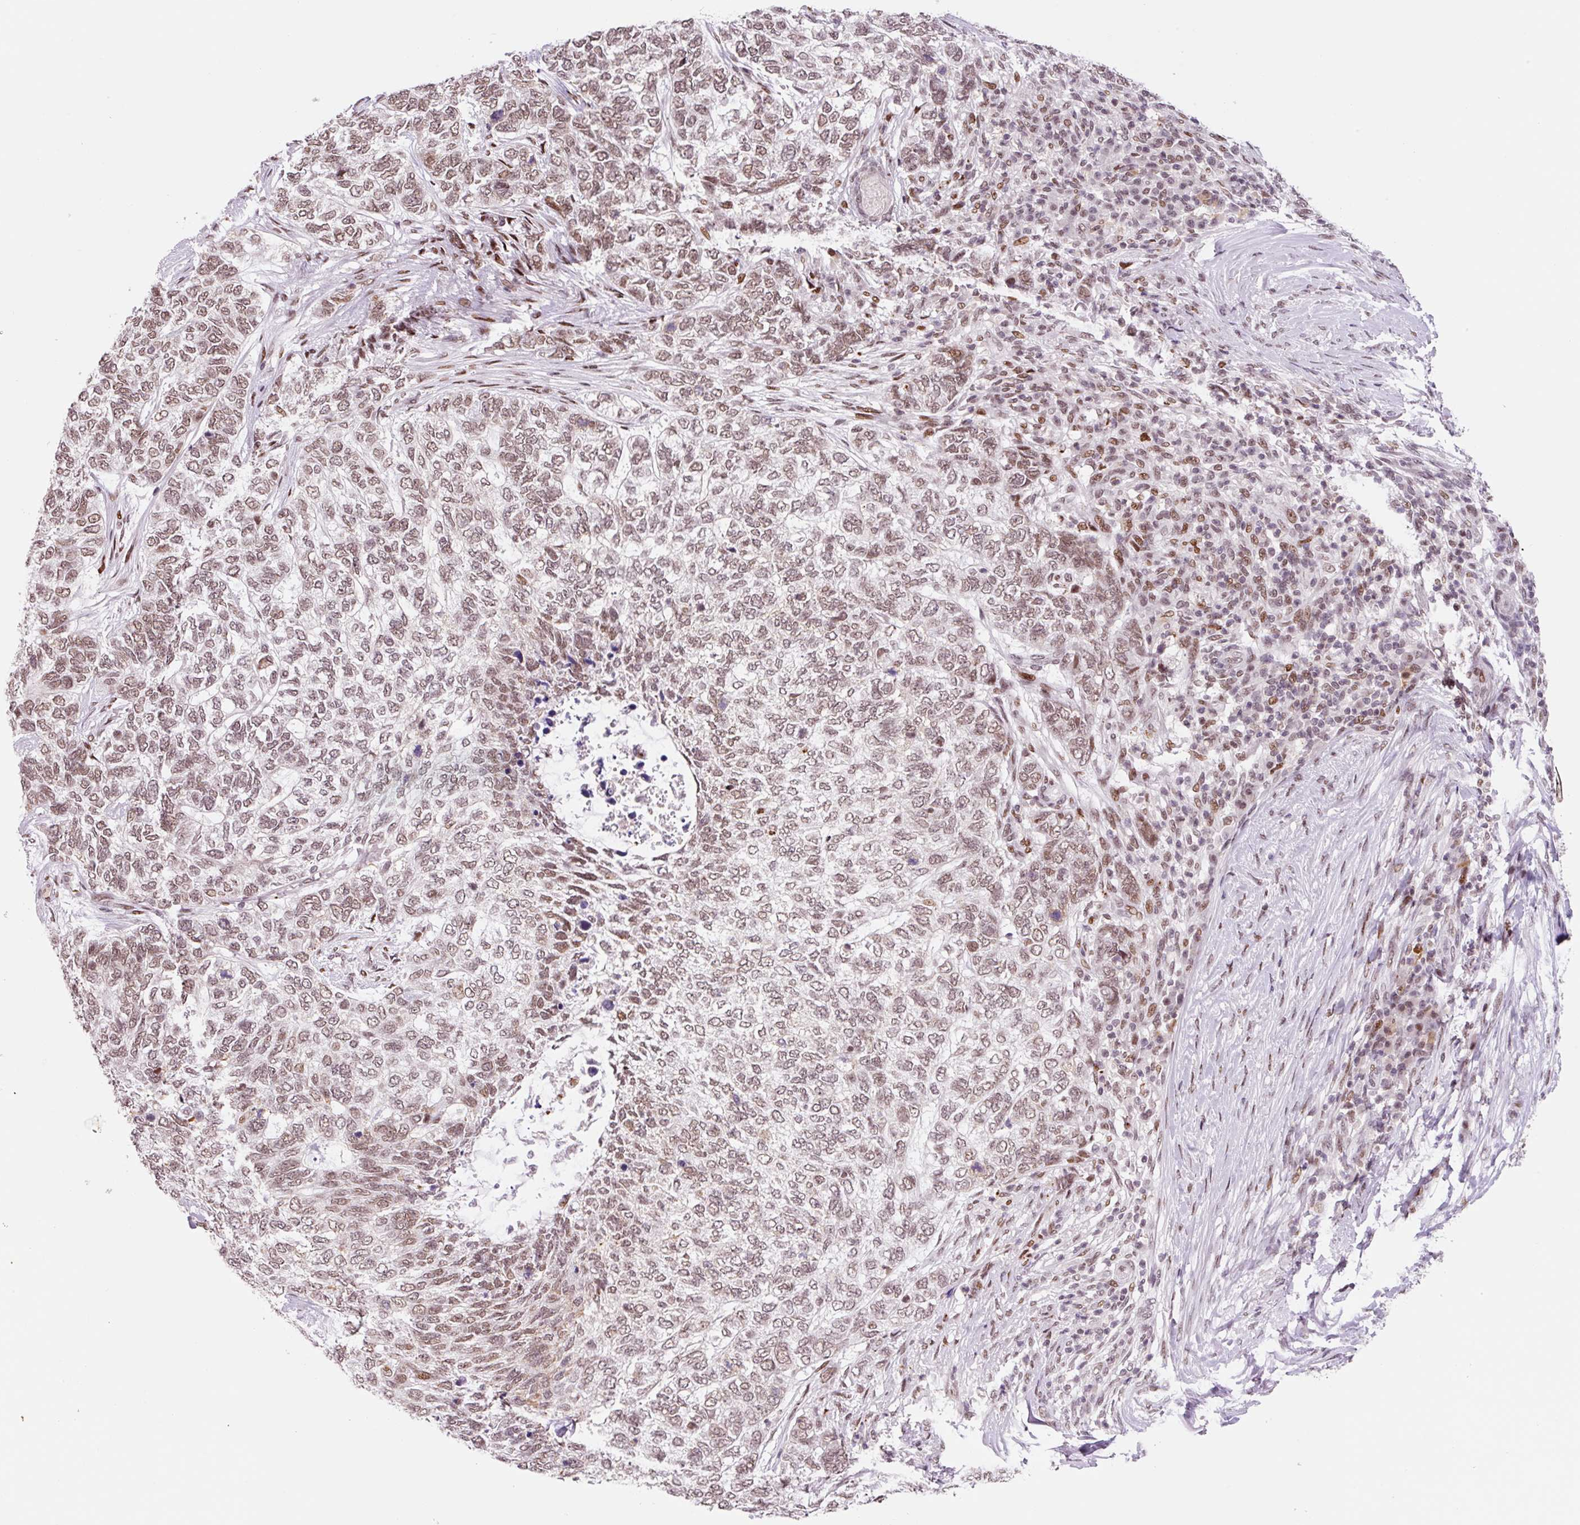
{"staining": {"intensity": "moderate", "quantity": ">75%", "location": "nuclear"}, "tissue": "skin cancer", "cell_type": "Tumor cells", "image_type": "cancer", "snomed": [{"axis": "morphology", "description": "Basal cell carcinoma"}, {"axis": "topography", "description": "Skin"}], "caption": "Immunohistochemical staining of human skin cancer (basal cell carcinoma) displays moderate nuclear protein expression in about >75% of tumor cells.", "gene": "CCNL2", "patient": {"sex": "female", "age": 65}}